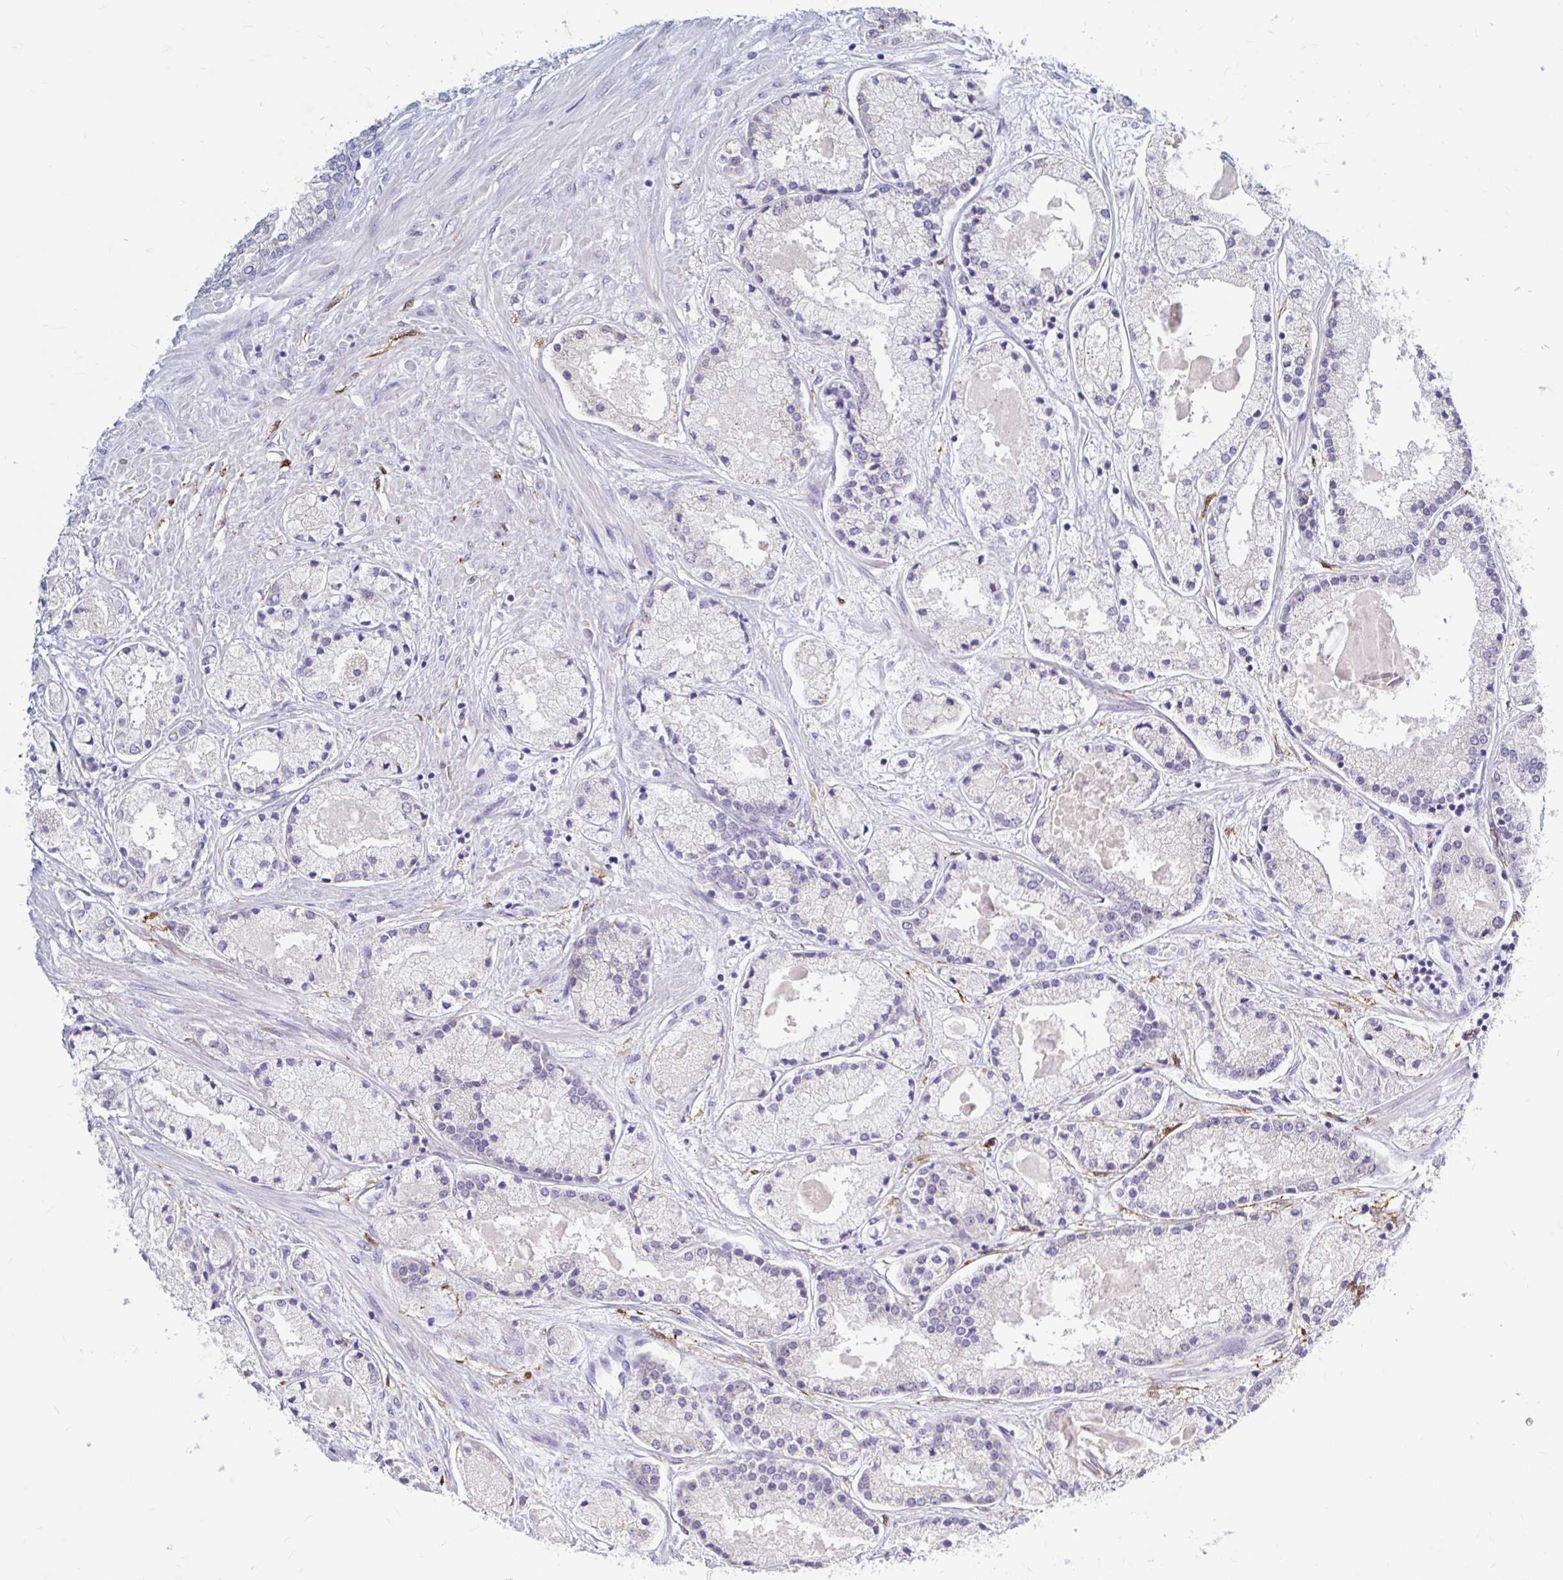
{"staining": {"intensity": "negative", "quantity": "none", "location": "none"}, "tissue": "prostate cancer", "cell_type": "Tumor cells", "image_type": "cancer", "snomed": [{"axis": "morphology", "description": "Adenocarcinoma, High grade"}, {"axis": "topography", "description": "Prostate"}], "caption": "This is an IHC photomicrograph of prostate cancer (high-grade adenocarcinoma). There is no positivity in tumor cells.", "gene": "ADH1A", "patient": {"sex": "male", "age": 67}}